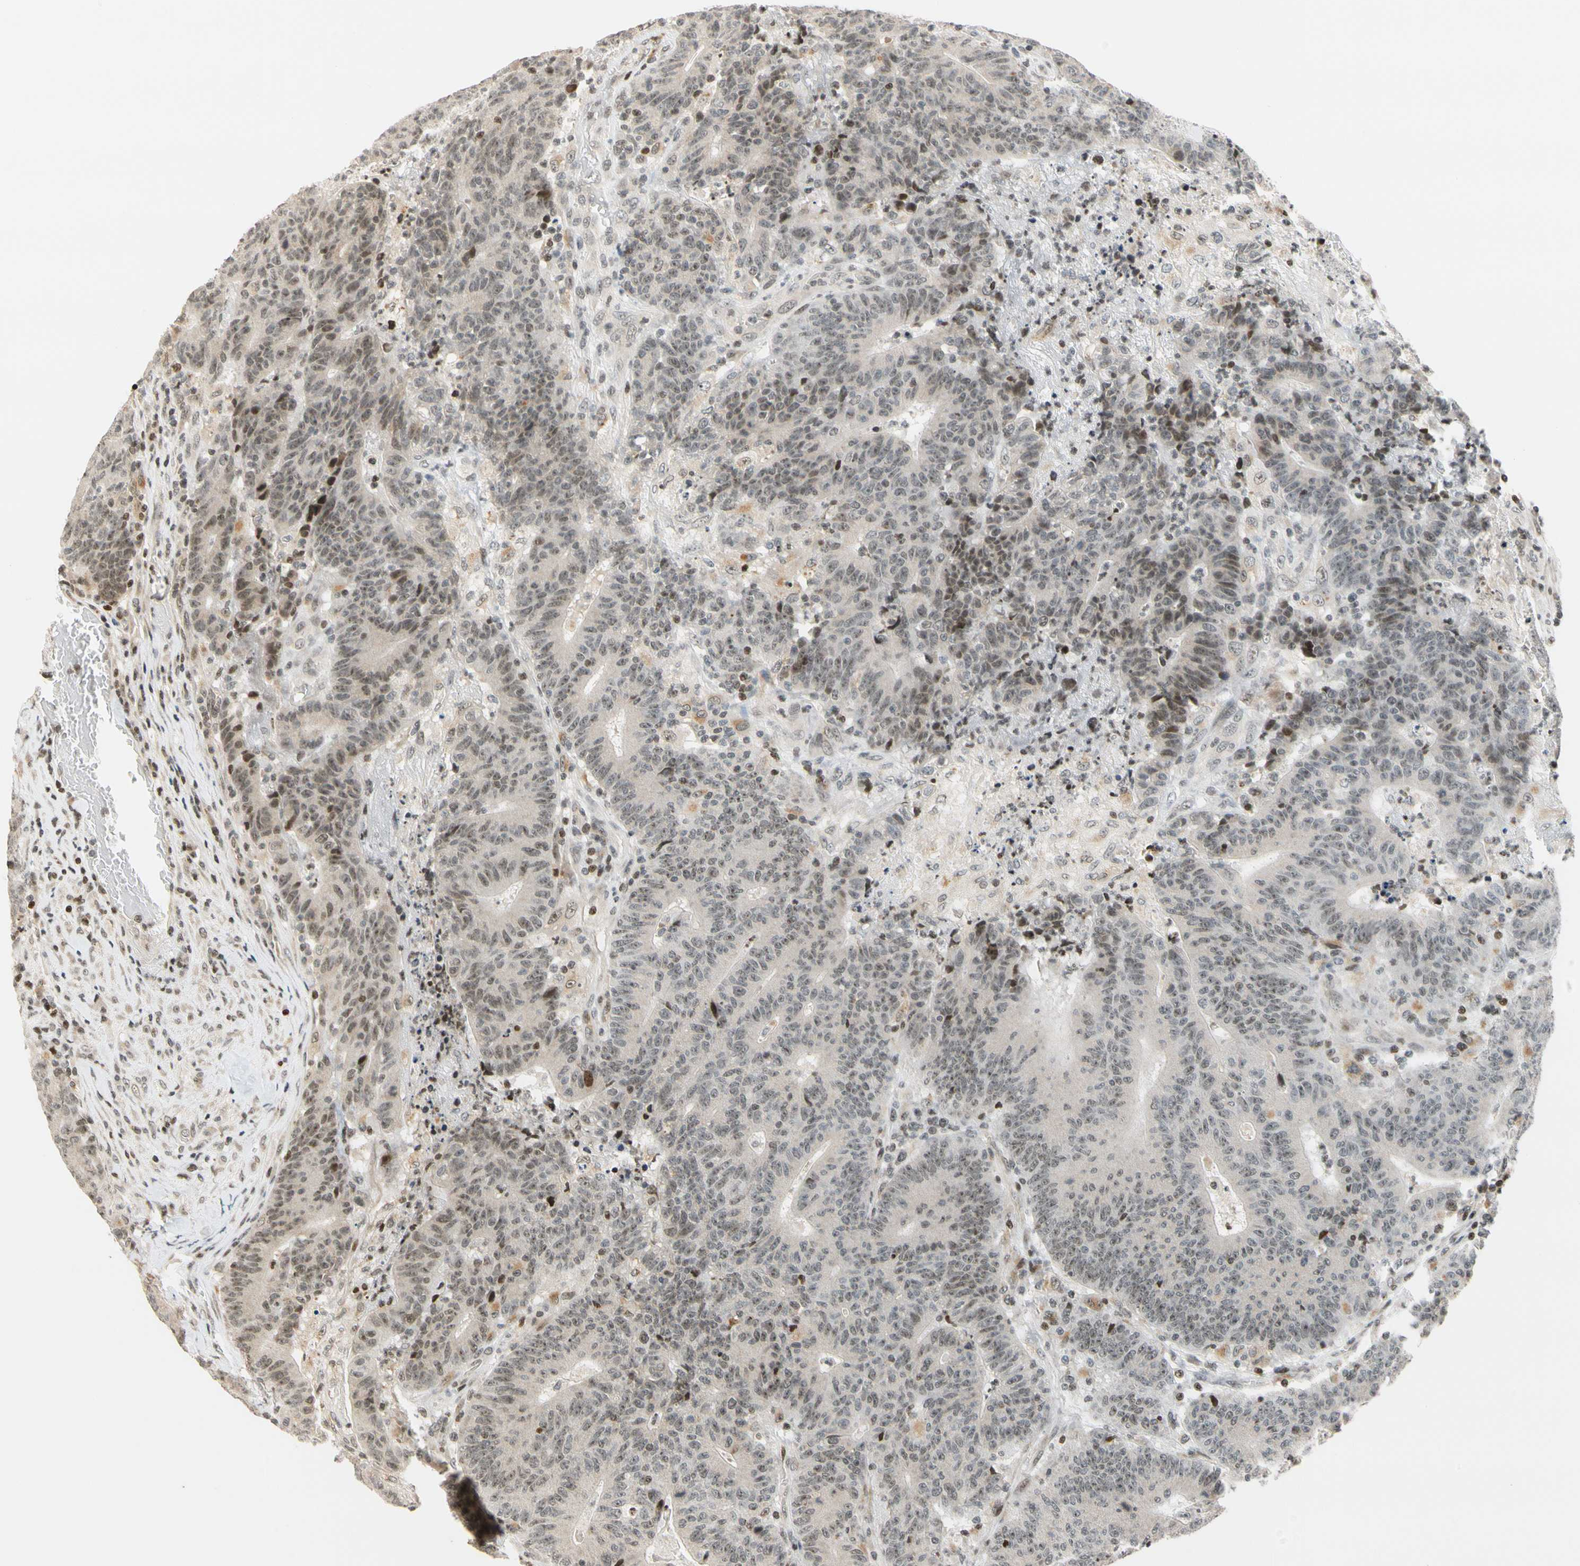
{"staining": {"intensity": "weak", "quantity": "25%-75%", "location": "nuclear"}, "tissue": "colorectal cancer", "cell_type": "Tumor cells", "image_type": "cancer", "snomed": [{"axis": "morphology", "description": "Normal tissue, NOS"}, {"axis": "morphology", "description": "Adenocarcinoma, NOS"}, {"axis": "topography", "description": "Colon"}], "caption": "This photomicrograph exhibits colorectal cancer (adenocarcinoma) stained with IHC to label a protein in brown. The nuclear of tumor cells show weak positivity for the protein. Nuclei are counter-stained blue.", "gene": "CDK7", "patient": {"sex": "female", "age": 75}}